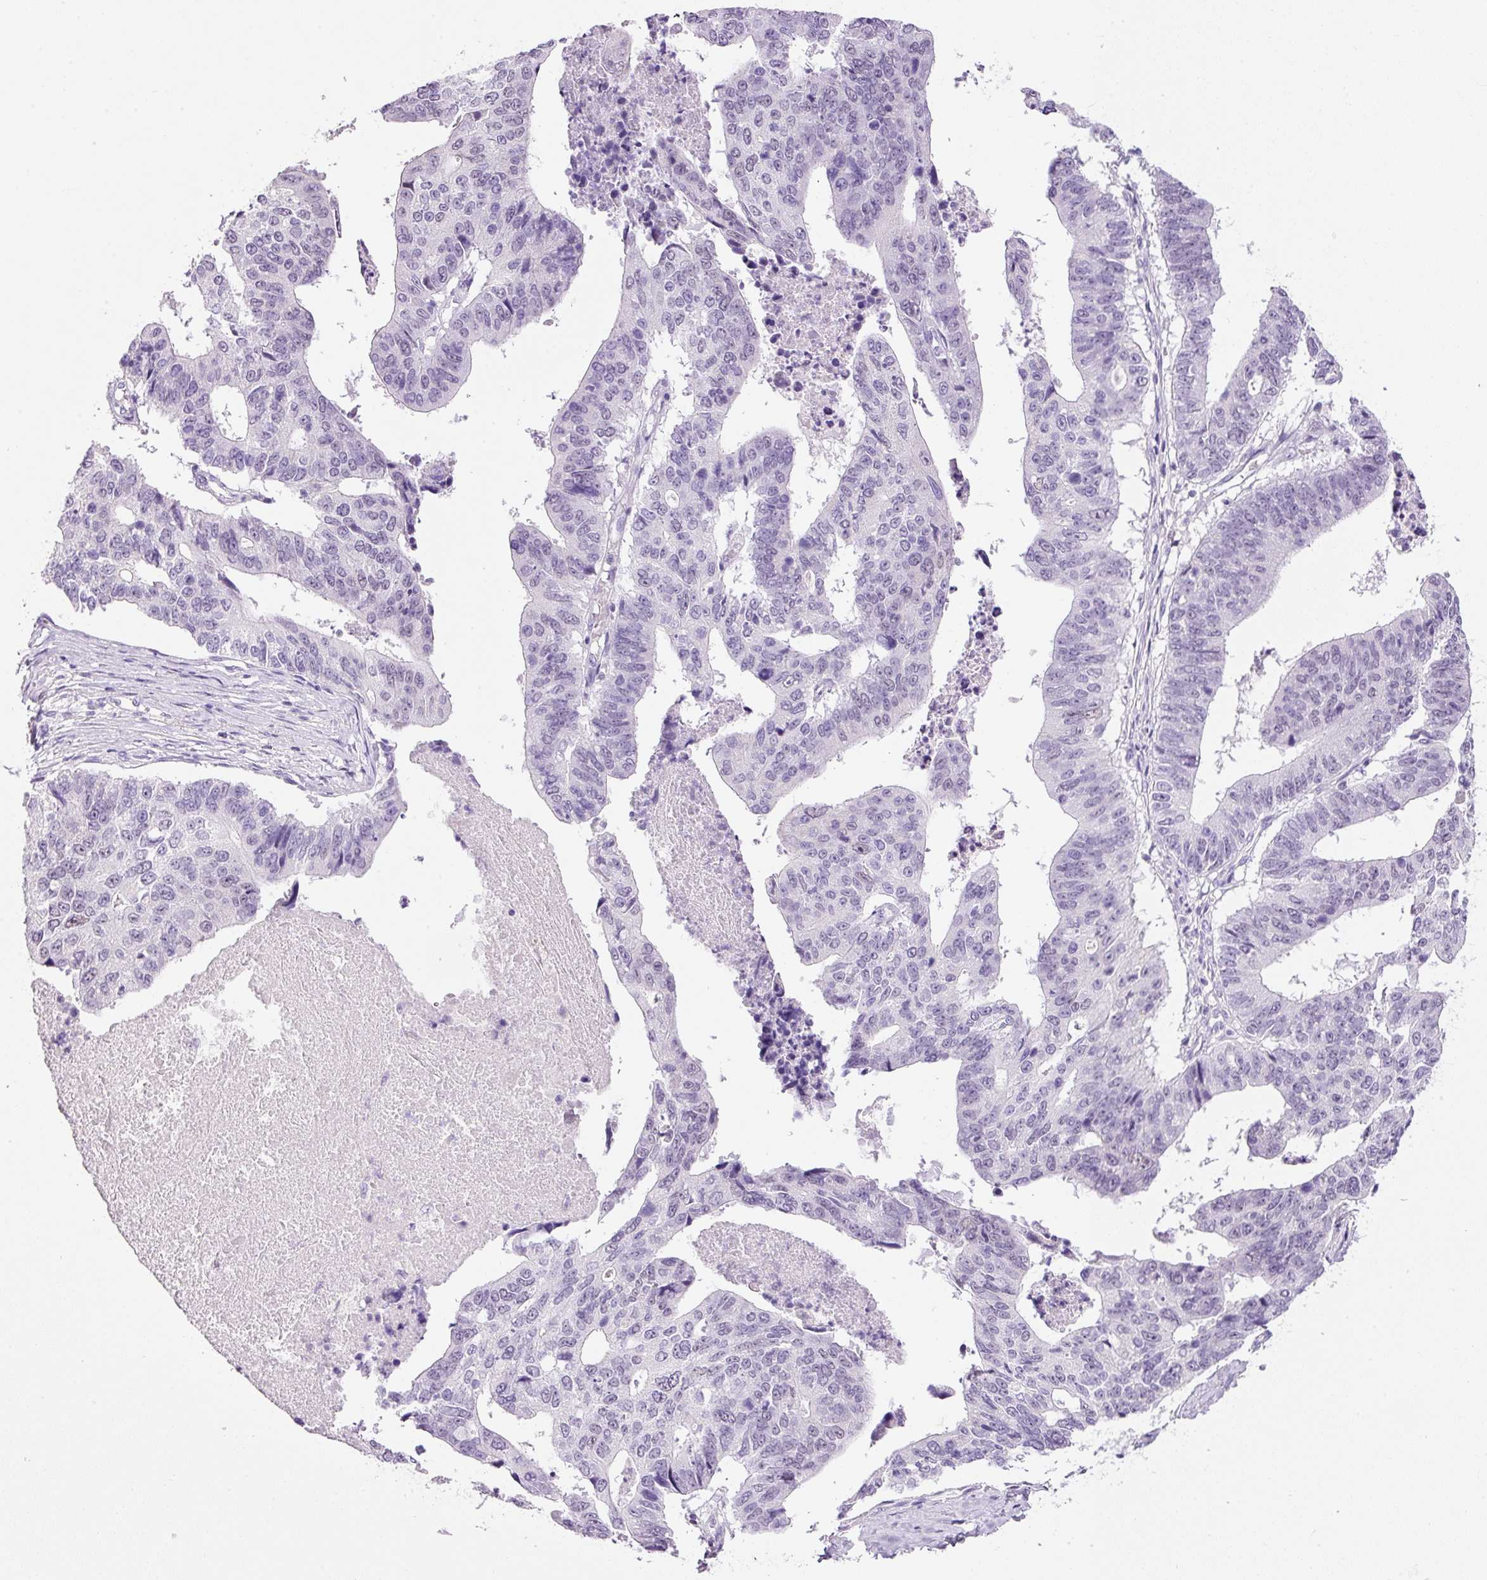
{"staining": {"intensity": "negative", "quantity": "none", "location": "none"}, "tissue": "stomach cancer", "cell_type": "Tumor cells", "image_type": "cancer", "snomed": [{"axis": "morphology", "description": "Adenocarcinoma, NOS"}, {"axis": "topography", "description": "Stomach"}], "caption": "This is an IHC image of human adenocarcinoma (stomach). There is no staining in tumor cells.", "gene": "BSND", "patient": {"sex": "male", "age": 59}}